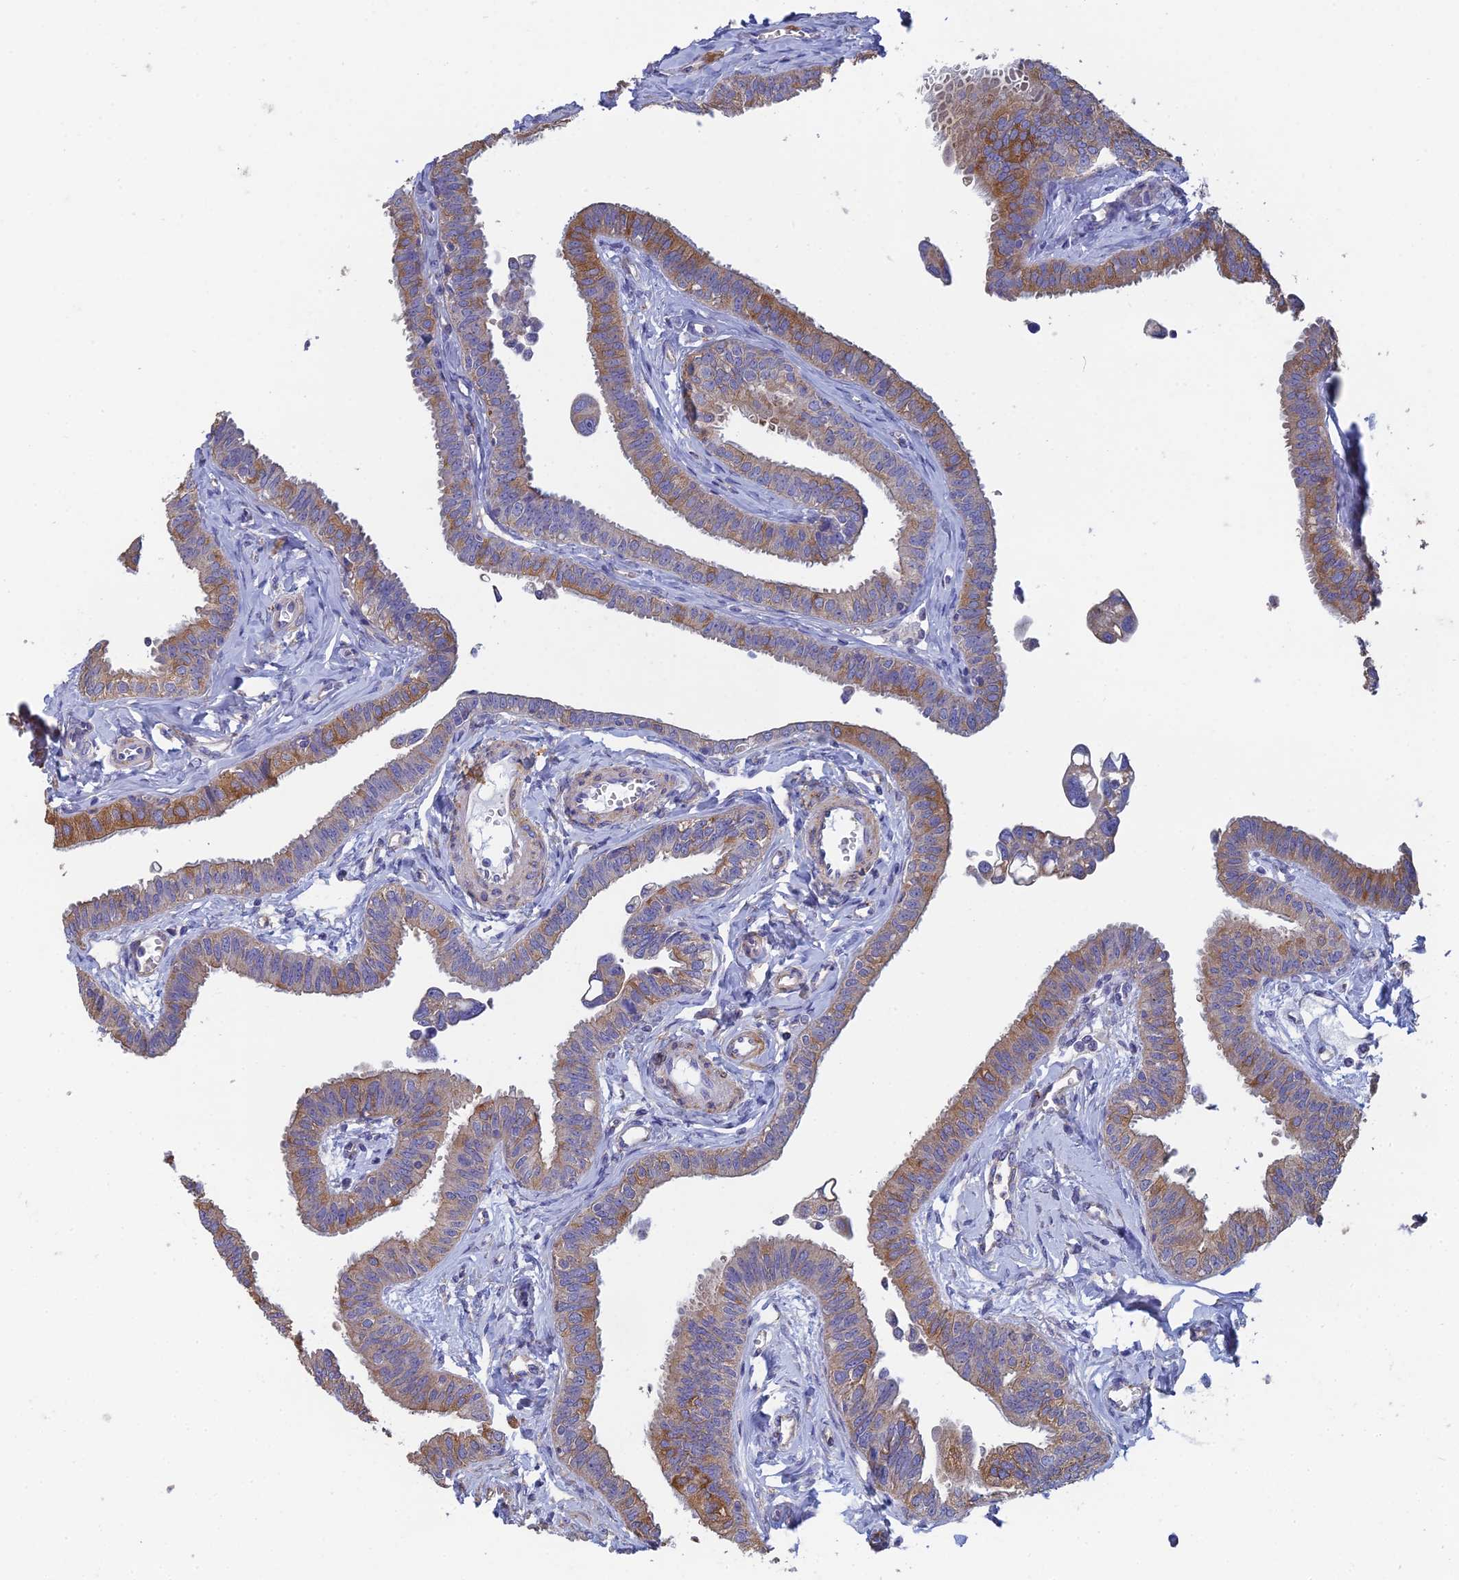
{"staining": {"intensity": "moderate", "quantity": "25%-75%", "location": "cytoplasmic/membranous"}, "tissue": "fallopian tube", "cell_type": "Glandular cells", "image_type": "normal", "snomed": [{"axis": "morphology", "description": "Normal tissue, NOS"}, {"axis": "morphology", "description": "Carcinoma, NOS"}, {"axis": "topography", "description": "Fallopian tube"}, {"axis": "topography", "description": "Ovary"}], "caption": "A histopathology image of fallopian tube stained for a protein displays moderate cytoplasmic/membranous brown staining in glandular cells.", "gene": "PCDHA5", "patient": {"sex": "female", "age": 59}}